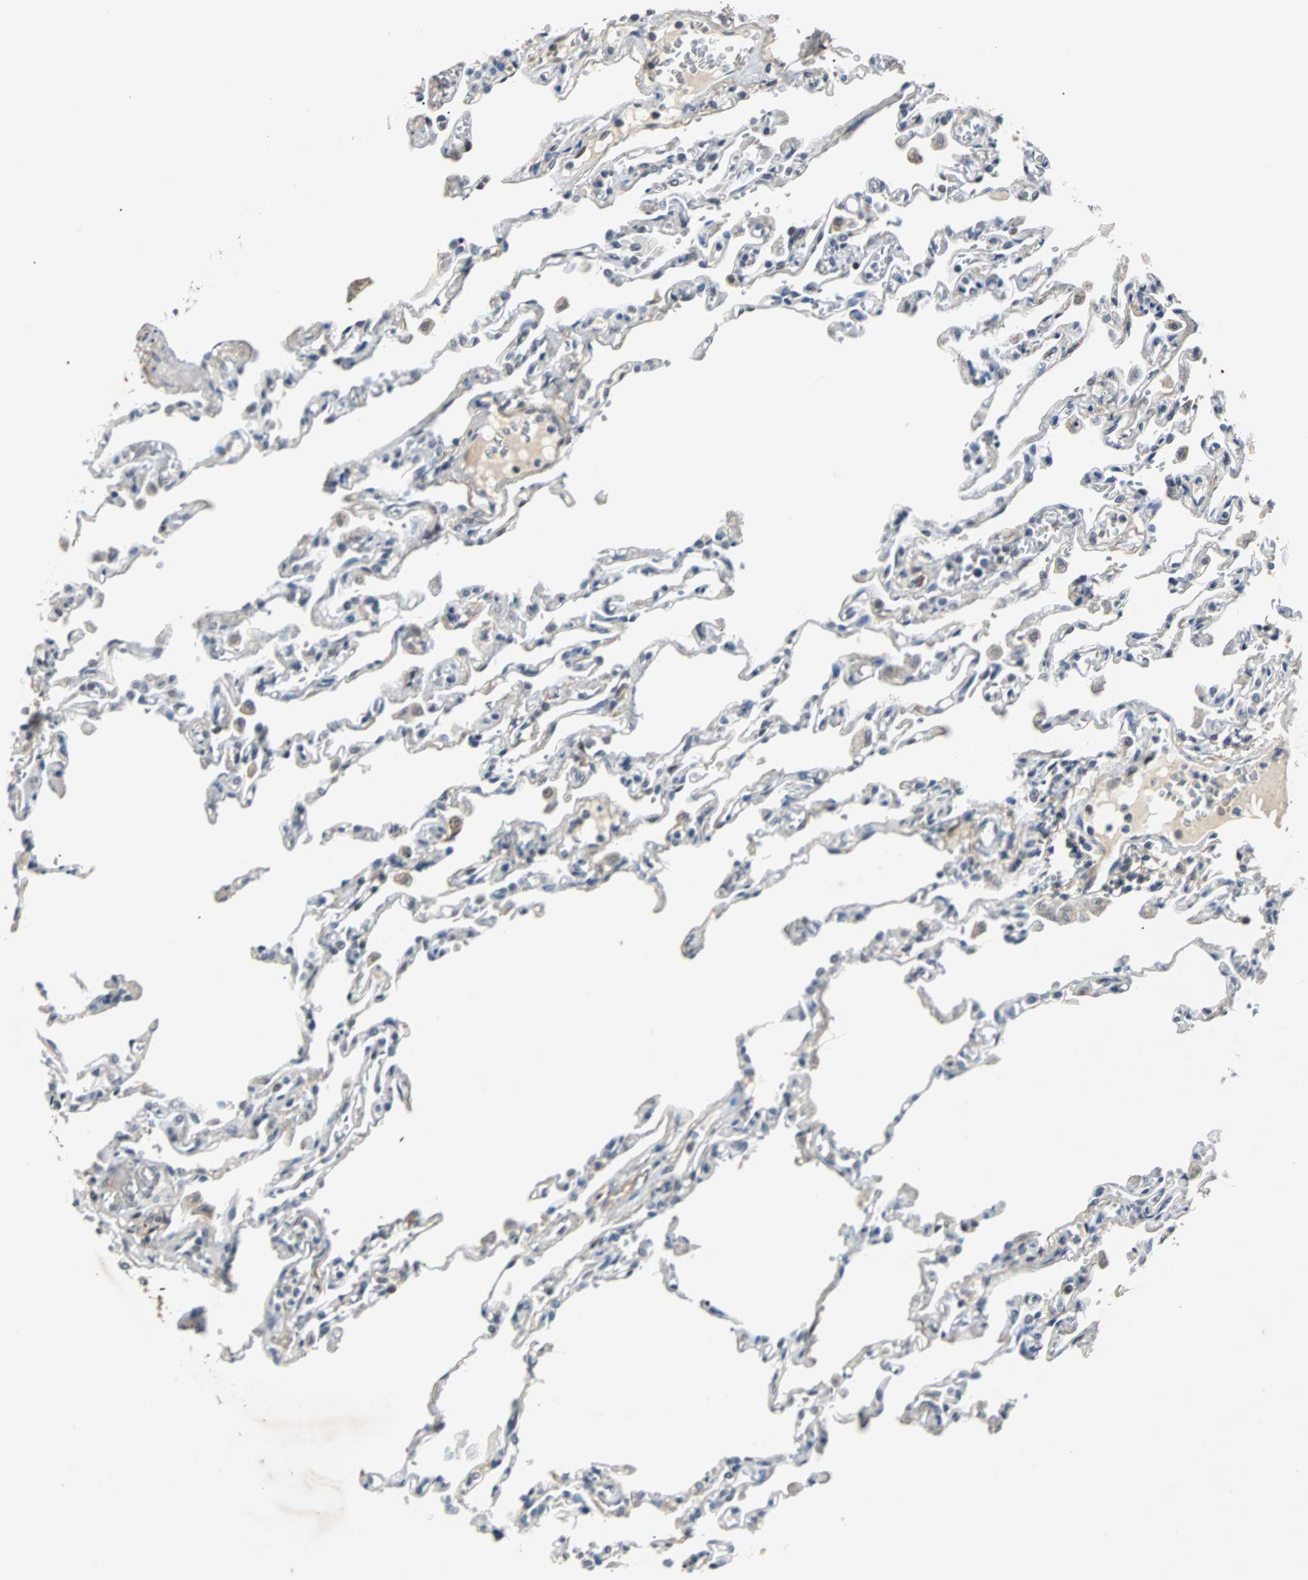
{"staining": {"intensity": "weak", "quantity": "<25%", "location": "cytoplasmic/membranous"}, "tissue": "lung", "cell_type": "Alveolar cells", "image_type": "normal", "snomed": [{"axis": "morphology", "description": "Normal tissue, NOS"}, {"axis": "topography", "description": "Lung"}], "caption": "Immunohistochemistry of normal lung displays no positivity in alveolar cells.", "gene": "HLX", "patient": {"sex": "male", "age": 21}}